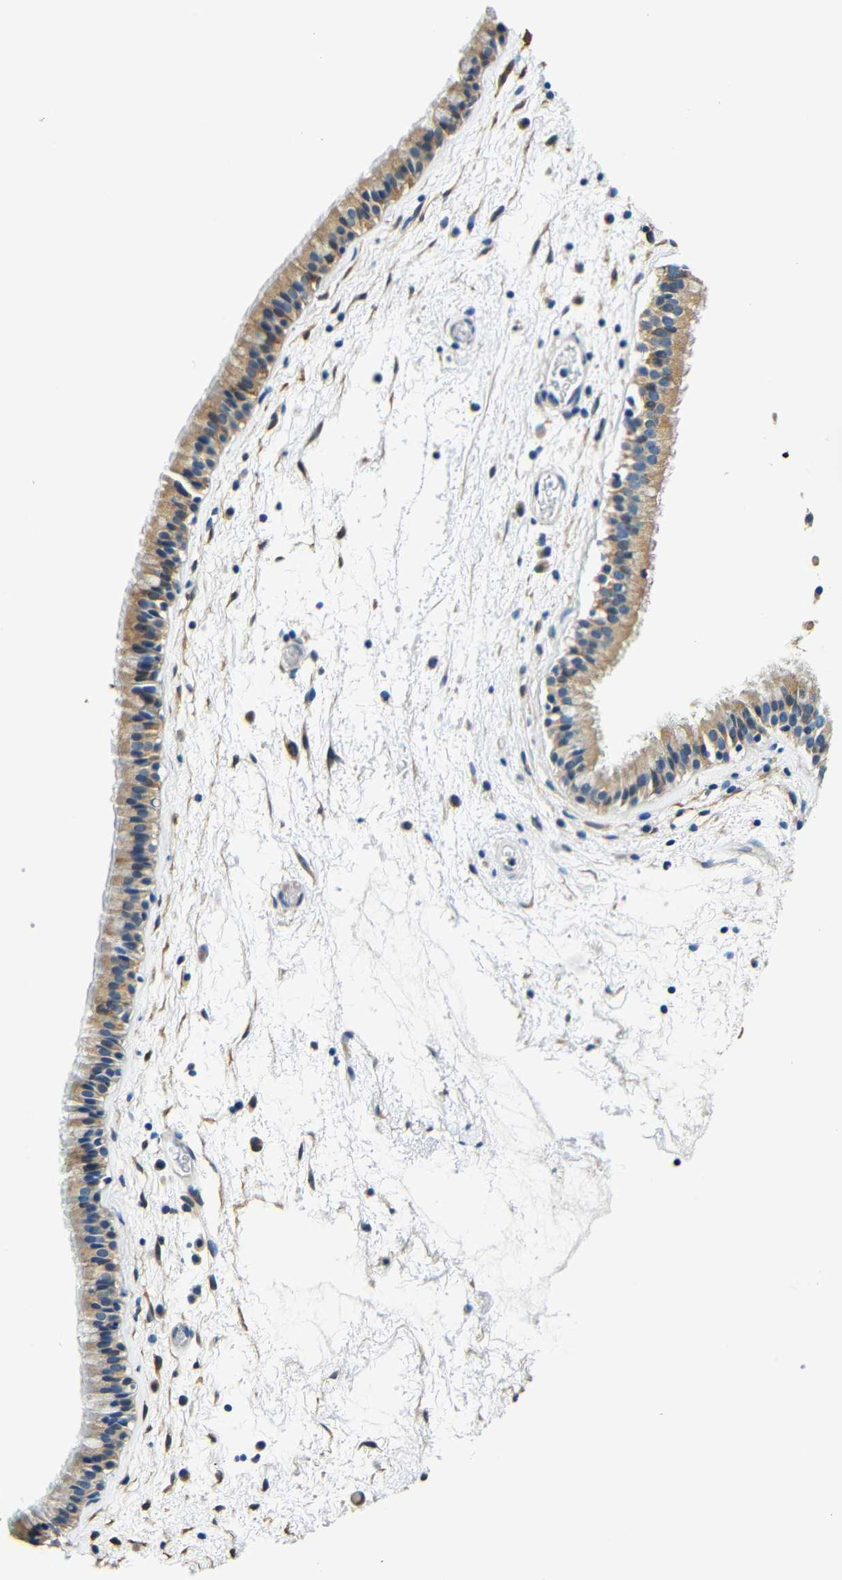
{"staining": {"intensity": "weak", "quantity": "25%-75%", "location": "cytoplasmic/membranous"}, "tissue": "nasopharynx", "cell_type": "Respiratory epithelial cells", "image_type": "normal", "snomed": [{"axis": "morphology", "description": "Normal tissue, NOS"}, {"axis": "morphology", "description": "Inflammation, NOS"}, {"axis": "topography", "description": "Nasopharynx"}], "caption": "IHC photomicrograph of normal nasopharynx: nasopharynx stained using immunohistochemistry demonstrates low levels of weak protein expression localized specifically in the cytoplasmic/membranous of respiratory epithelial cells, appearing as a cytoplasmic/membranous brown color.", "gene": "FMO5", "patient": {"sex": "male", "age": 48}}